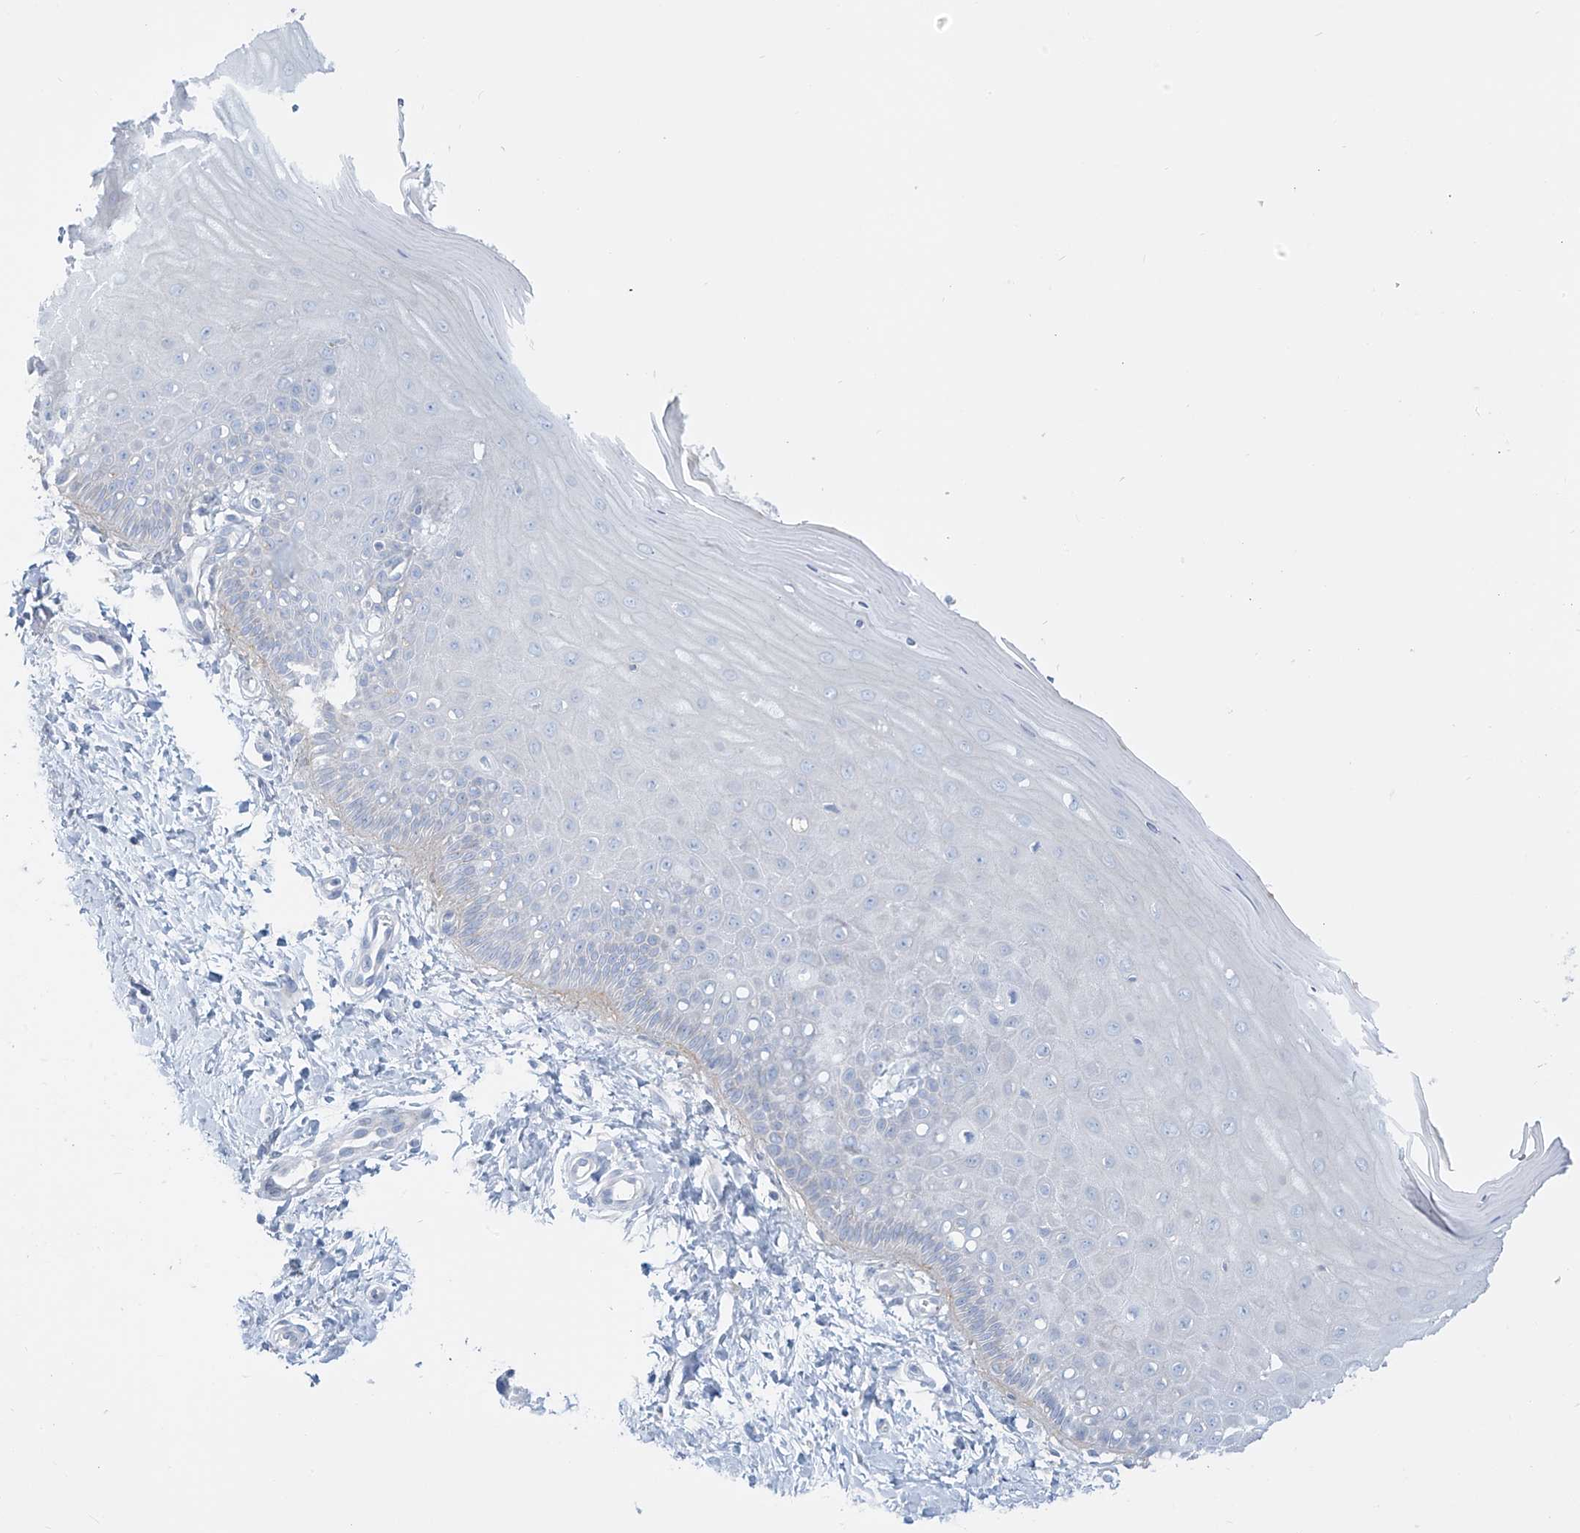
{"staining": {"intensity": "negative", "quantity": "none", "location": "none"}, "tissue": "cervix", "cell_type": "Glandular cells", "image_type": "normal", "snomed": [{"axis": "morphology", "description": "Normal tissue, NOS"}, {"axis": "topography", "description": "Cervix"}], "caption": "The photomicrograph reveals no staining of glandular cells in normal cervix. (DAB (3,3'-diaminobenzidine) immunohistochemistry (IHC), high magnification).", "gene": "FABP2", "patient": {"sex": "female", "age": 55}}